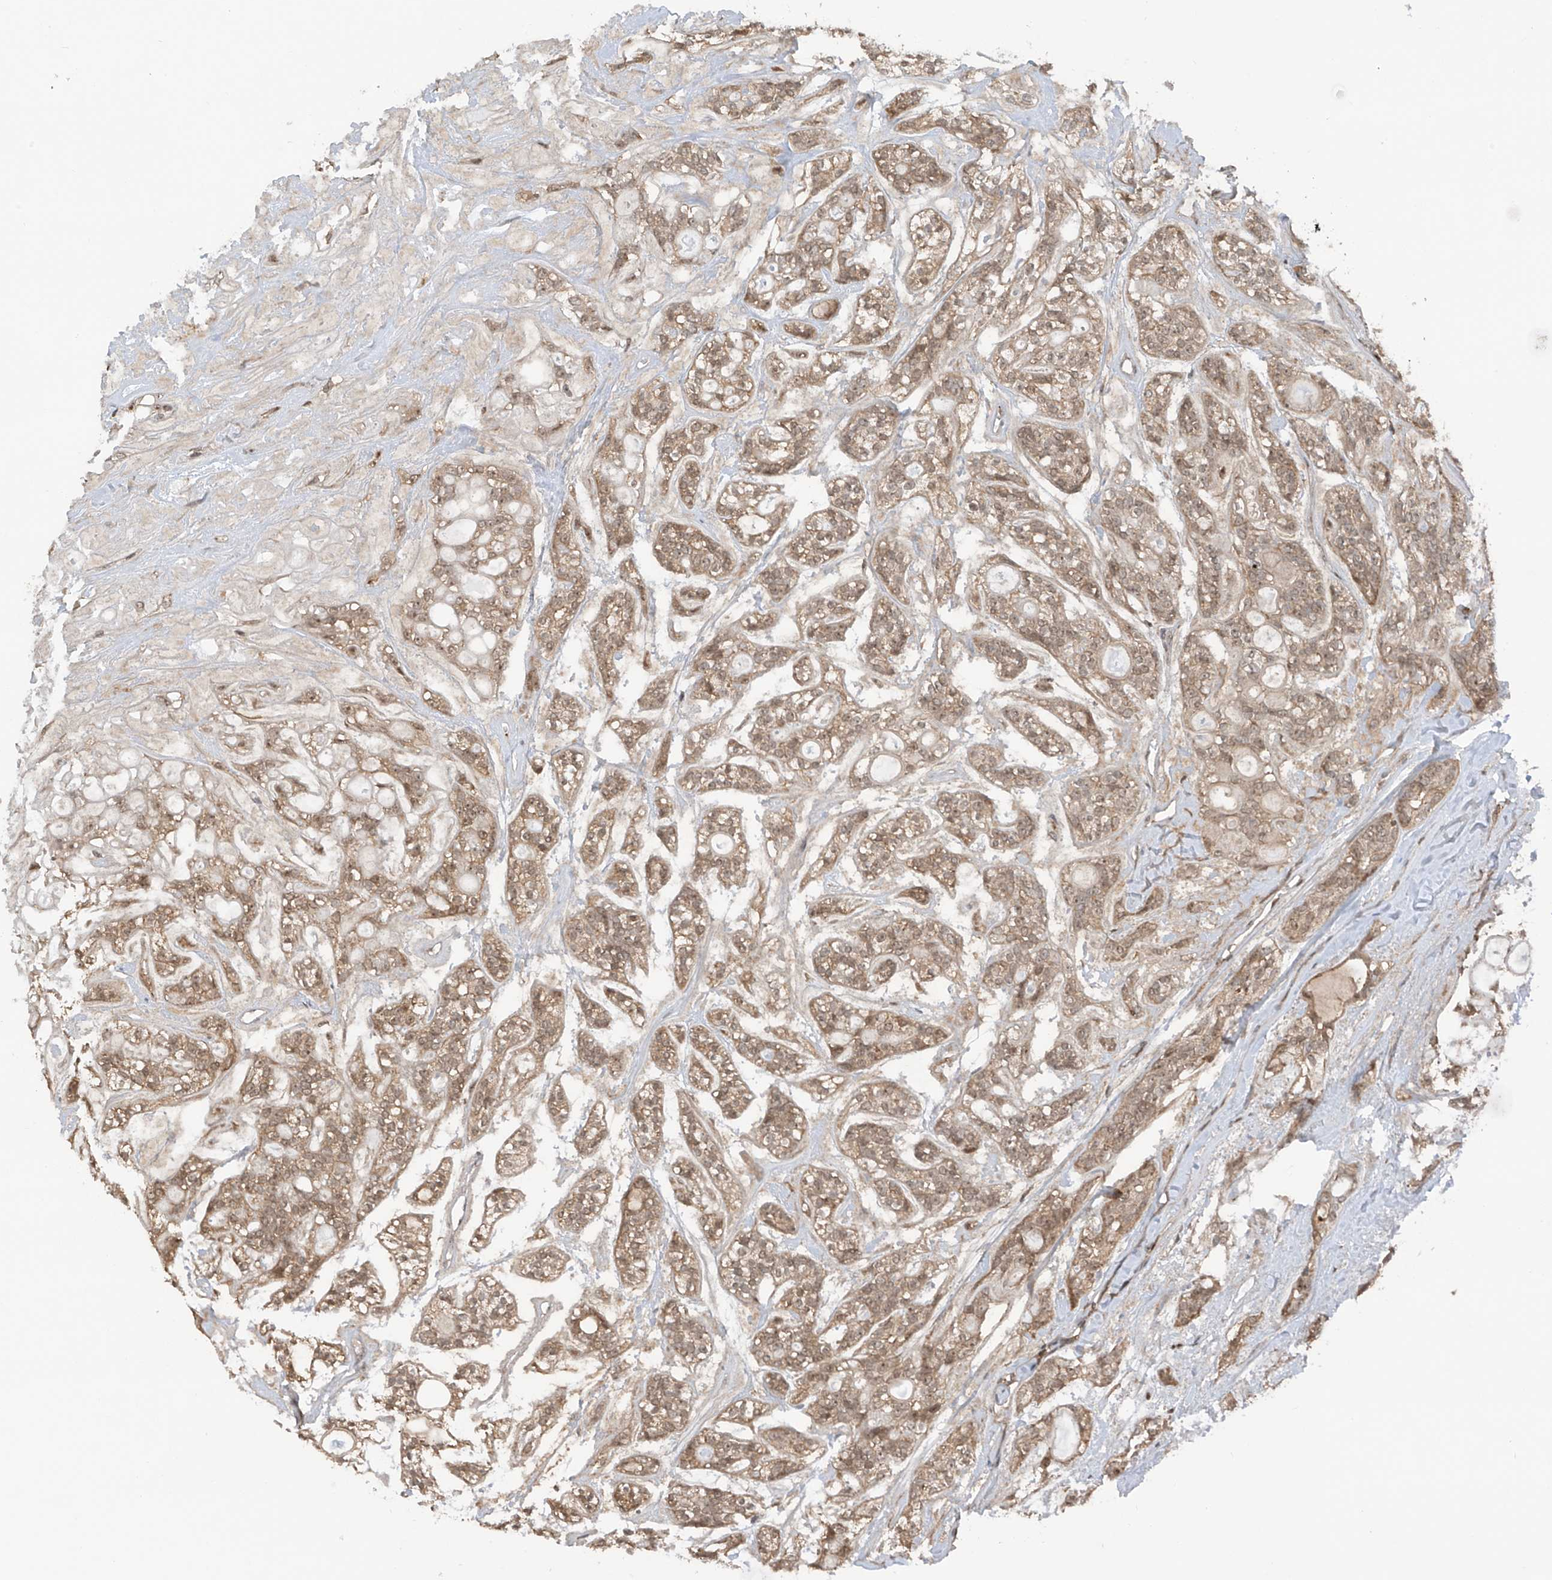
{"staining": {"intensity": "weak", "quantity": "25%-75%", "location": "cytoplasmic/membranous"}, "tissue": "head and neck cancer", "cell_type": "Tumor cells", "image_type": "cancer", "snomed": [{"axis": "morphology", "description": "Adenocarcinoma, NOS"}, {"axis": "topography", "description": "Head-Neck"}], "caption": "Adenocarcinoma (head and neck) stained for a protein (brown) displays weak cytoplasmic/membranous positive expression in approximately 25%-75% of tumor cells.", "gene": "REPIN1", "patient": {"sex": "male", "age": 66}}